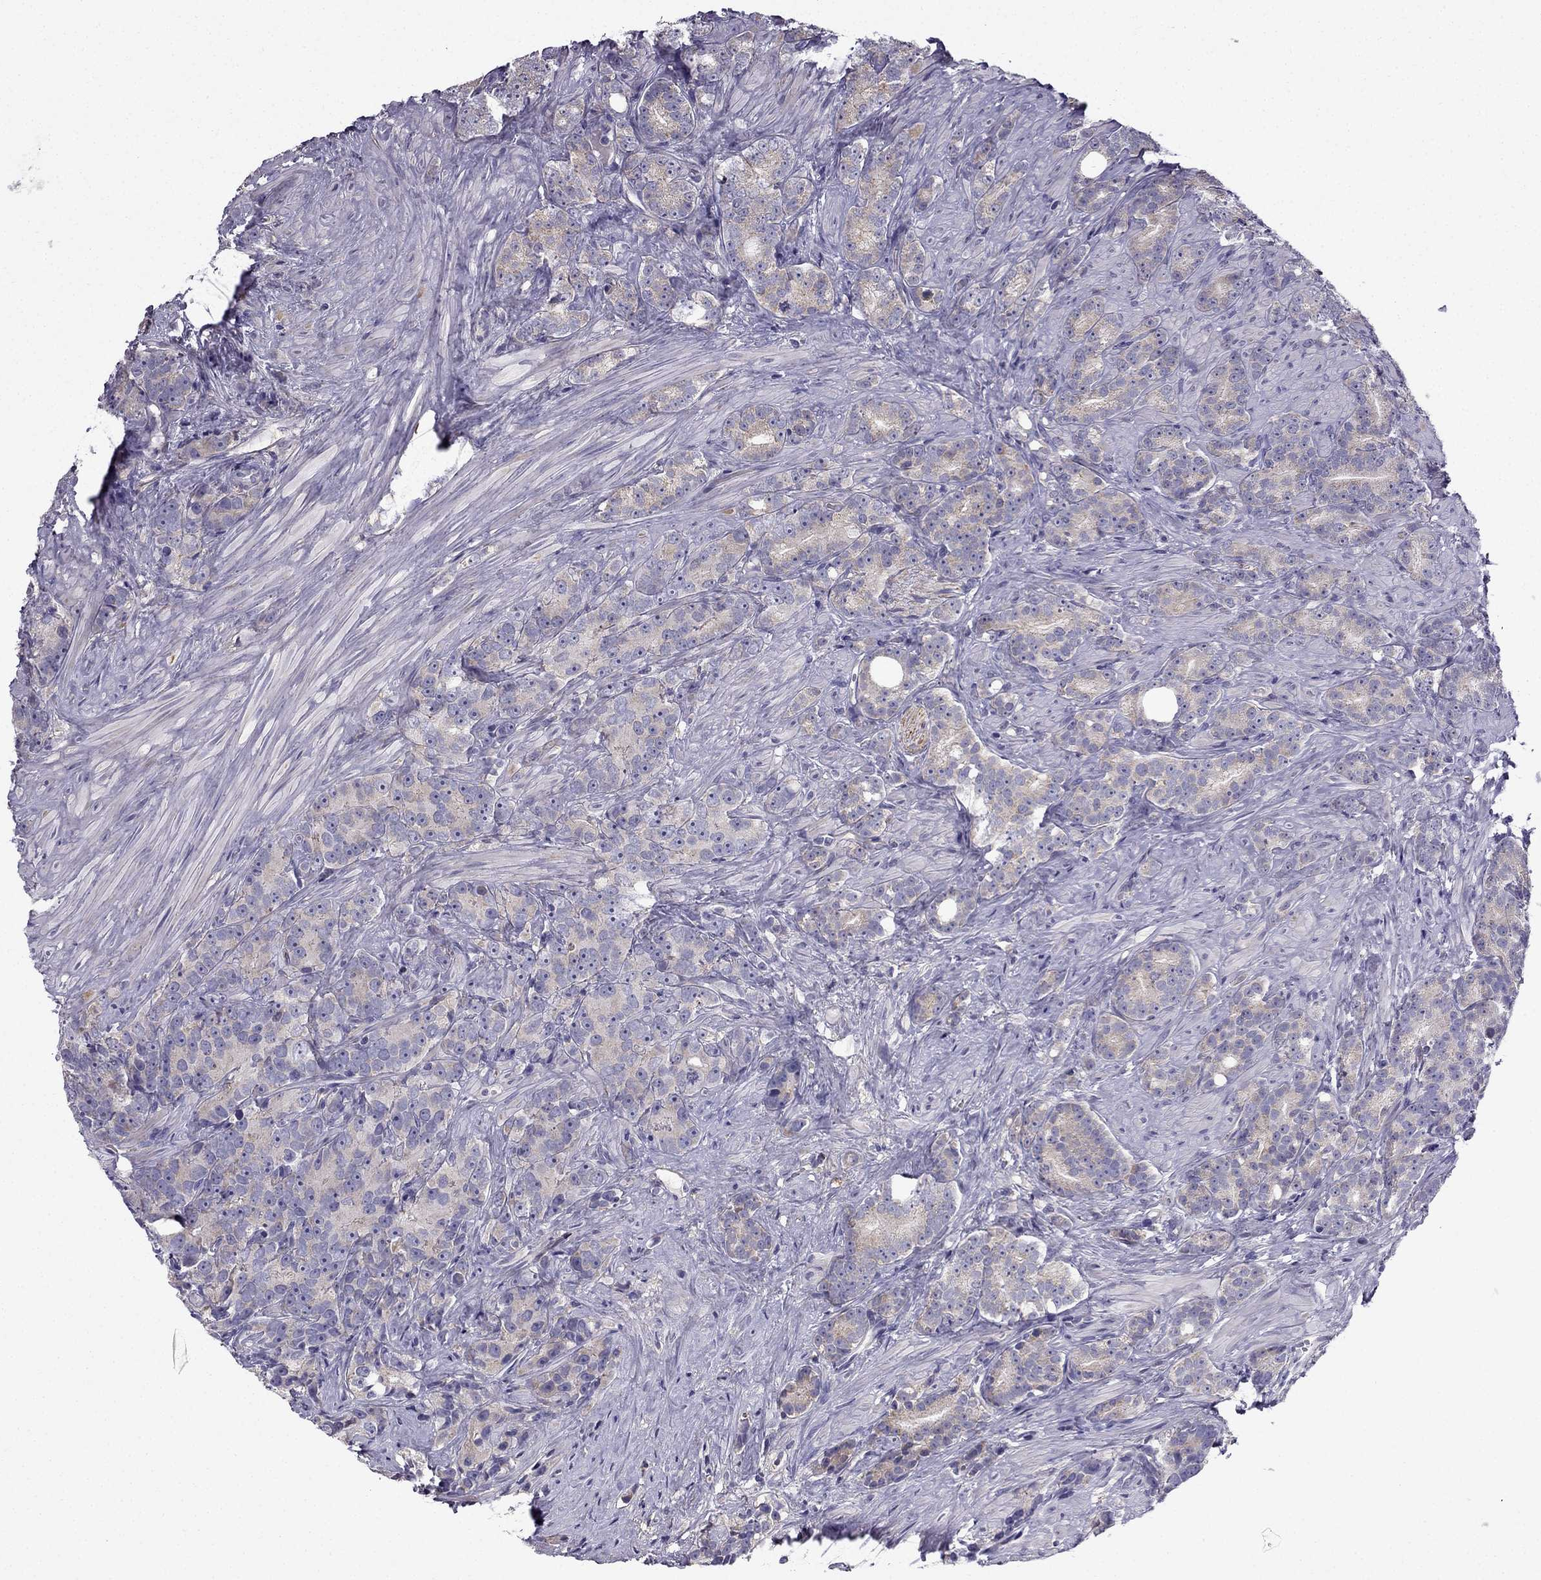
{"staining": {"intensity": "weak", "quantity": ">75%", "location": "cytoplasmic/membranous"}, "tissue": "prostate cancer", "cell_type": "Tumor cells", "image_type": "cancer", "snomed": [{"axis": "morphology", "description": "Adenocarcinoma, High grade"}, {"axis": "topography", "description": "Prostate"}], "caption": "Immunohistochemistry (IHC) (DAB (3,3'-diaminobenzidine)) staining of human prostate adenocarcinoma (high-grade) shows weak cytoplasmic/membranous protein positivity in about >75% of tumor cells. The protein of interest is stained brown, and the nuclei are stained in blue (DAB IHC with brightfield microscopy, high magnification).", "gene": "SLC6A2", "patient": {"sex": "male", "age": 90}}